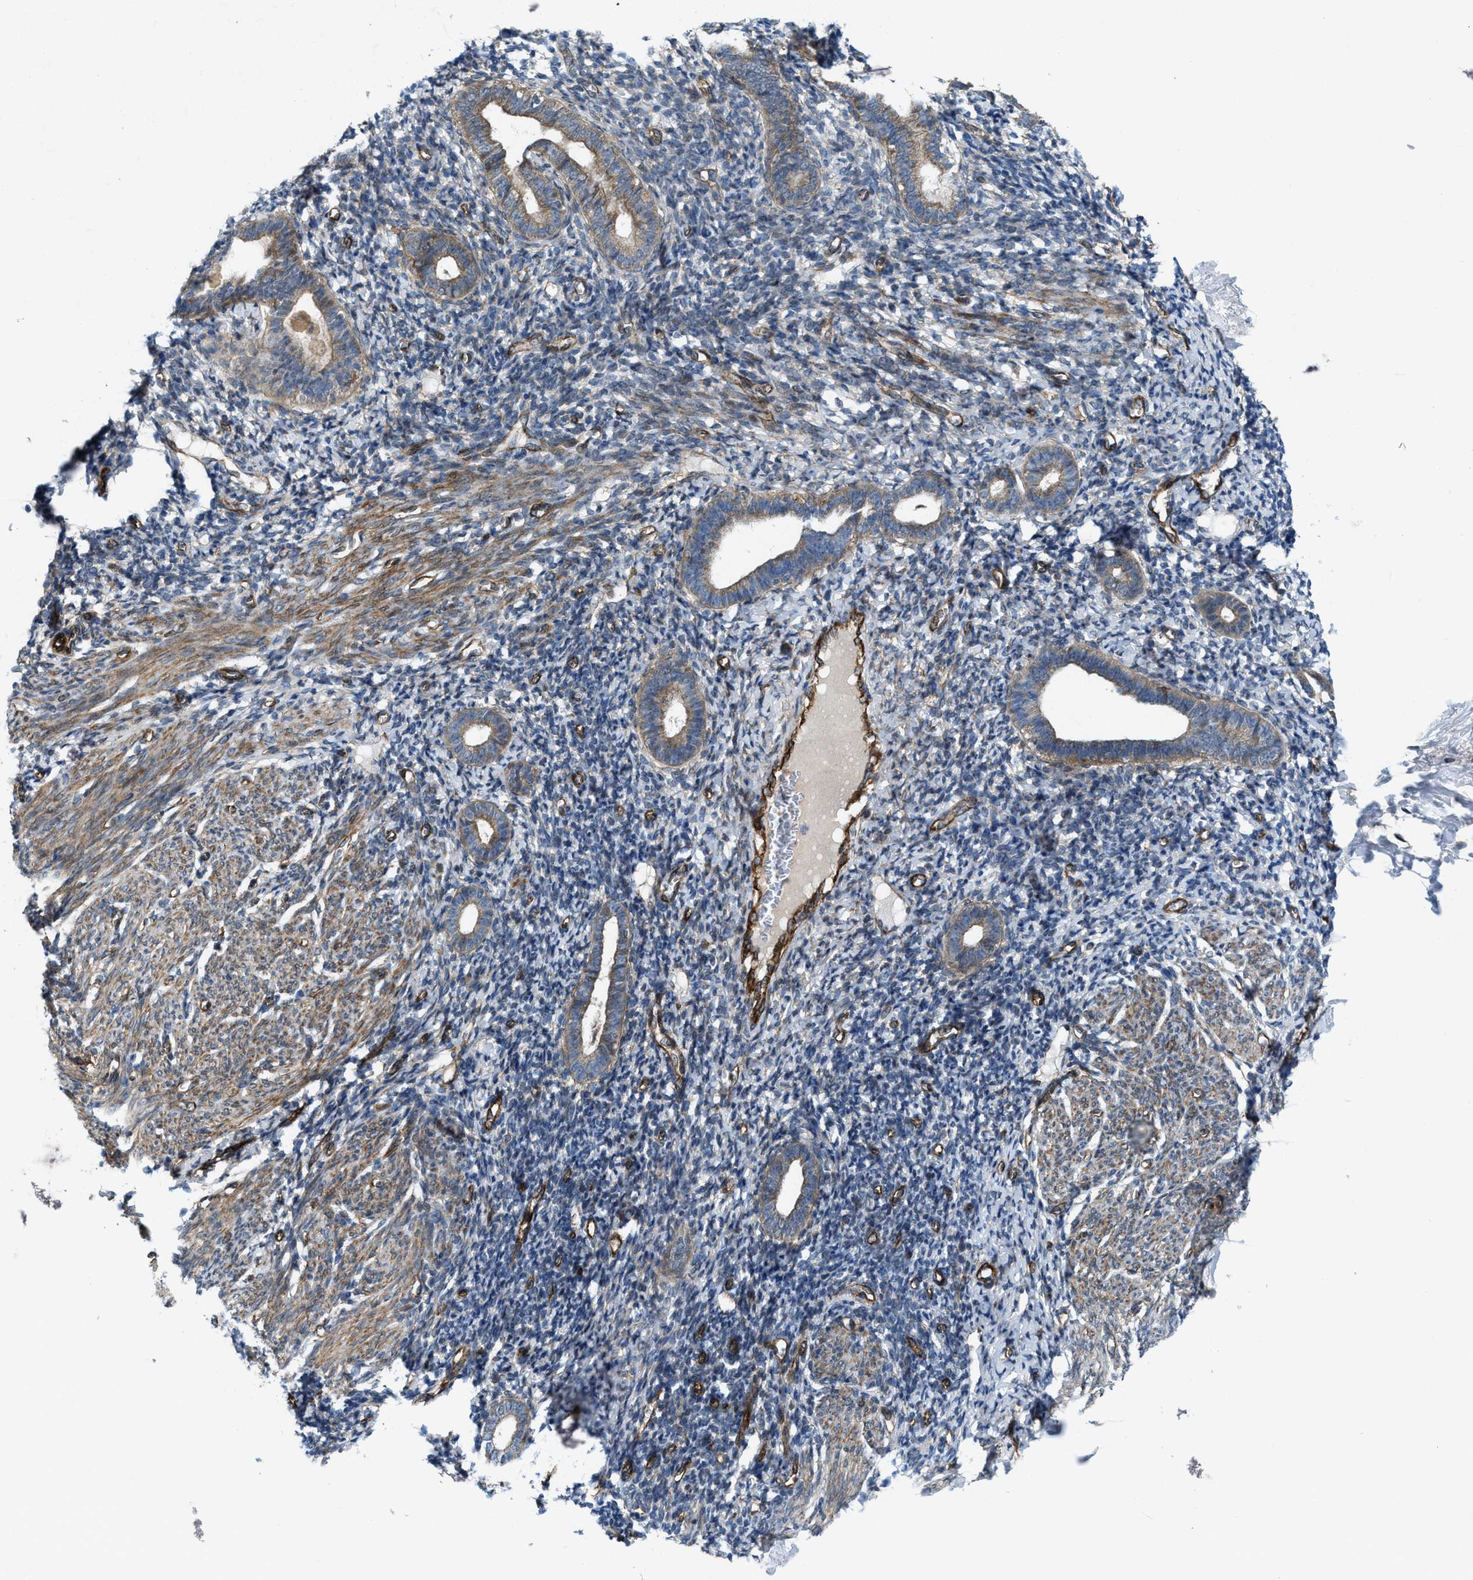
{"staining": {"intensity": "negative", "quantity": "none", "location": "none"}, "tissue": "endometrium", "cell_type": "Cells in endometrial stroma", "image_type": "normal", "snomed": [{"axis": "morphology", "description": "Normal tissue, NOS"}, {"axis": "morphology", "description": "Adenocarcinoma, NOS"}, {"axis": "topography", "description": "Endometrium"}], "caption": "This is an IHC photomicrograph of unremarkable endometrium. There is no expression in cells in endometrial stroma.", "gene": "URGCP", "patient": {"sex": "female", "age": 57}}